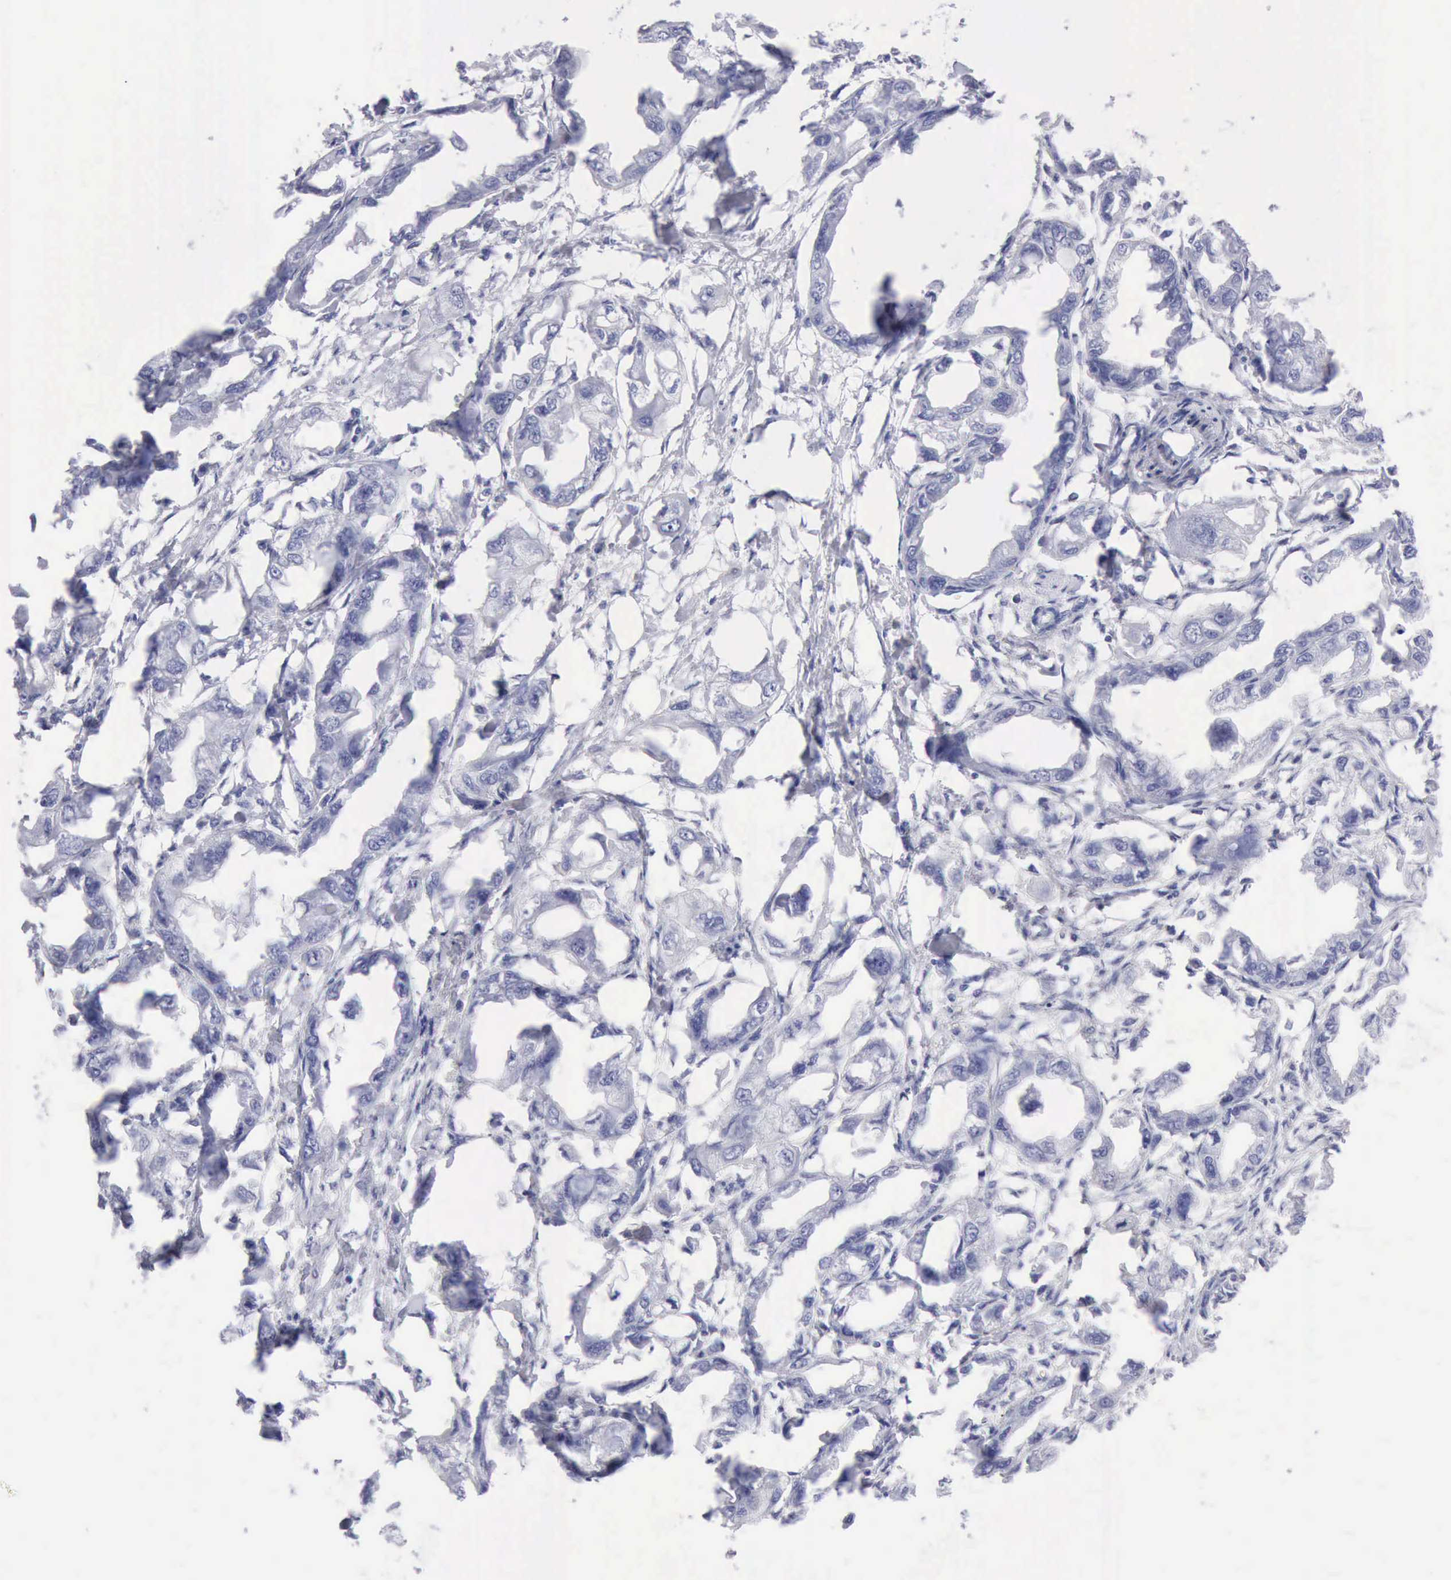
{"staining": {"intensity": "negative", "quantity": "none", "location": "none"}, "tissue": "endometrial cancer", "cell_type": "Tumor cells", "image_type": "cancer", "snomed": [{"axis": "morphology", "description": "Adenocarcinoma, NOS"}, {"axis": "topography", "description": "Endometrium"}], "caption": "High power microscopy micrograph of an IHC histopathology image of endometrial adenocarcinoma, revealing no significant positivity in tumor cells.", "gene": "ANGEL1", "patient": {"sex": "female", "age": 67}}